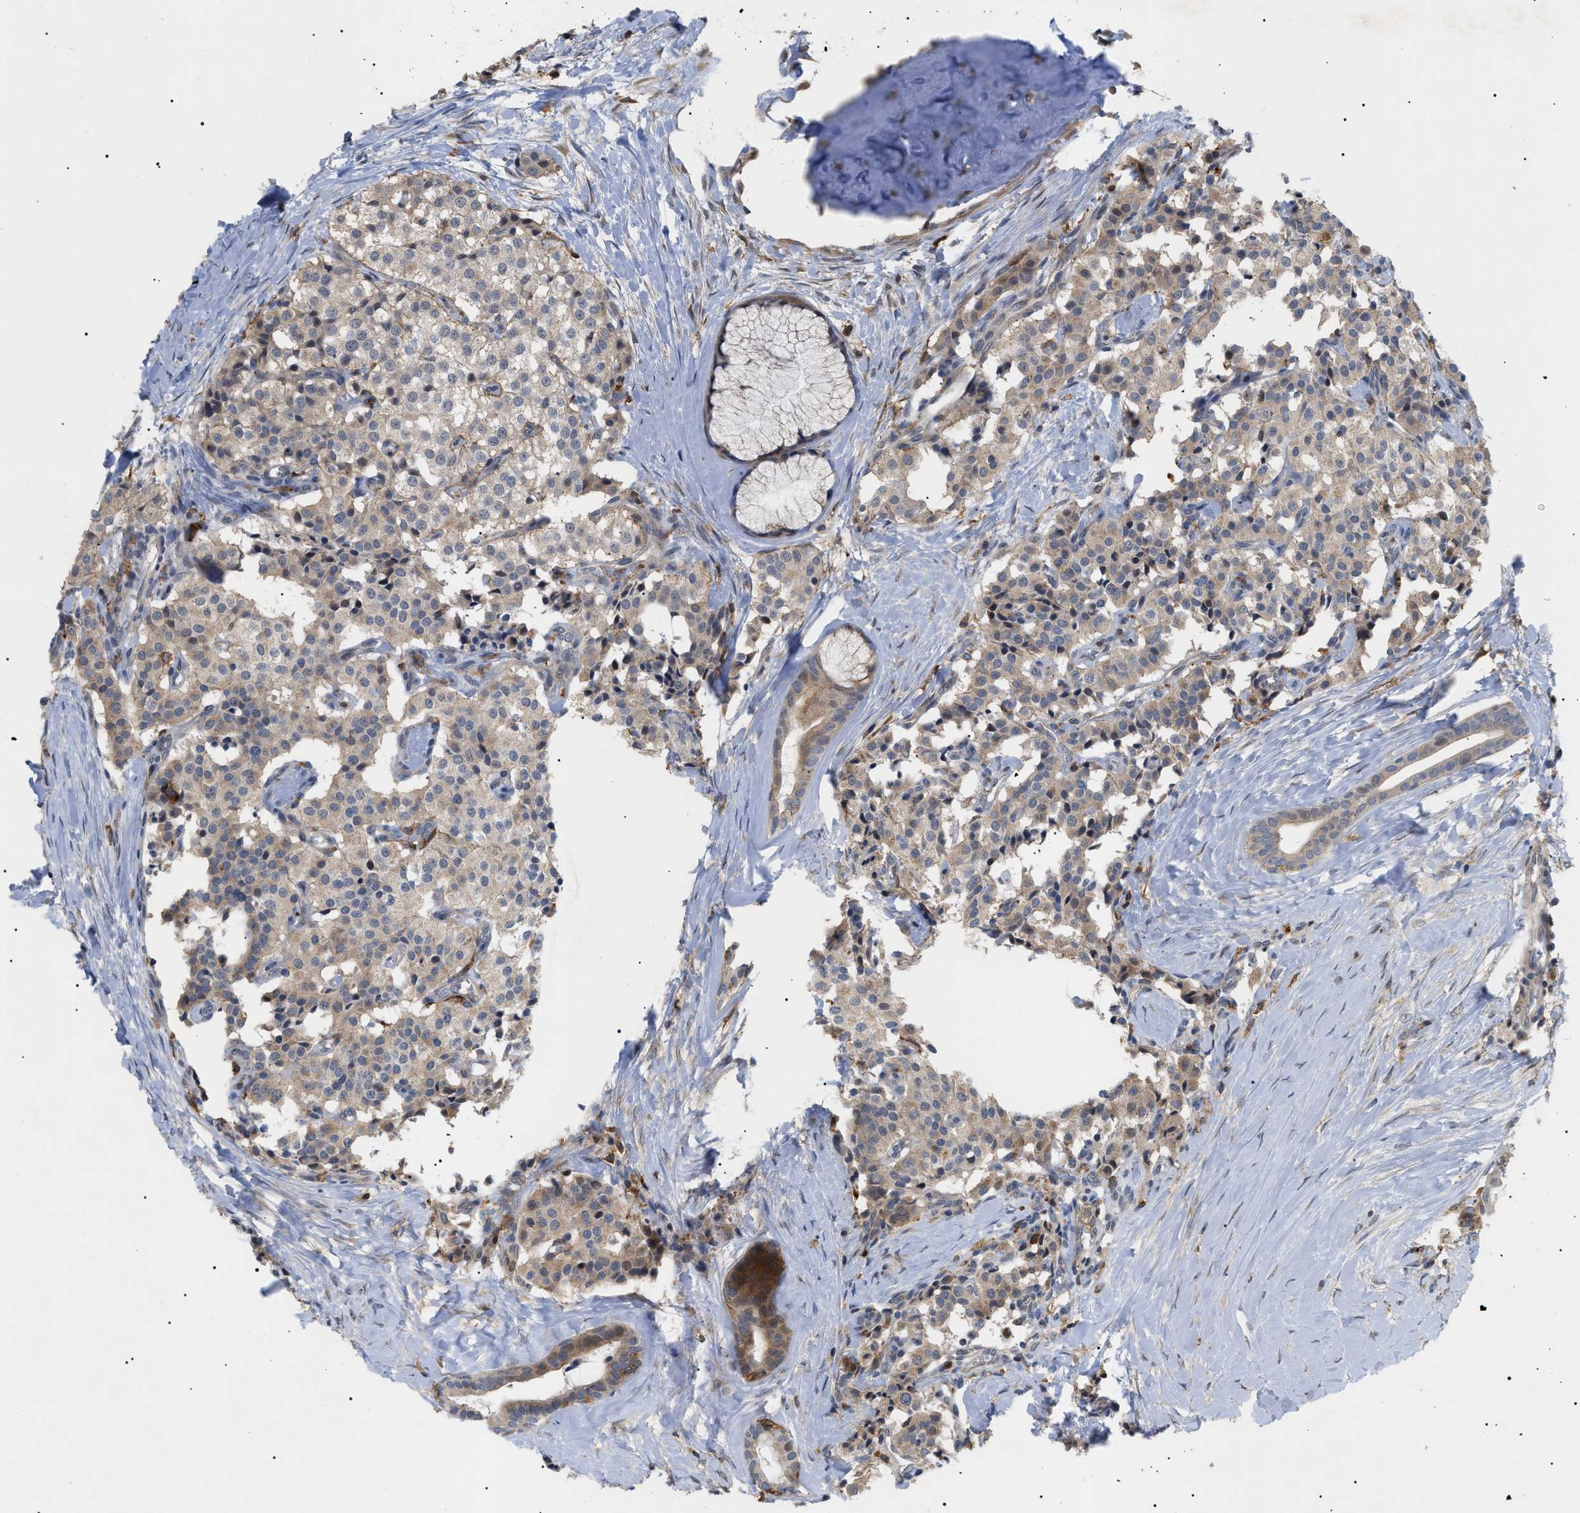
{"staining": {"intensity": "weak", "quantity": "25%-75%", "location": "cytoplasmic/membranous"}, "tissue": "carcinoid", "cell_type": "Tumor cells", "image_type": "cancer", "snomed": [{"axis": "morphology", "description": "Carcinoid, malignant, NOS"}, {"axis": "topography", "description": "Lung"}], "caption": "Weak cytoplasmic/membranous positivity for a protein is identified in approximately 25%-75% of tumor cells of carcinoid using immunohistochemistry (IHC).", "gene": "CD300A", "patient": {"sex": "male", "age": 30}}